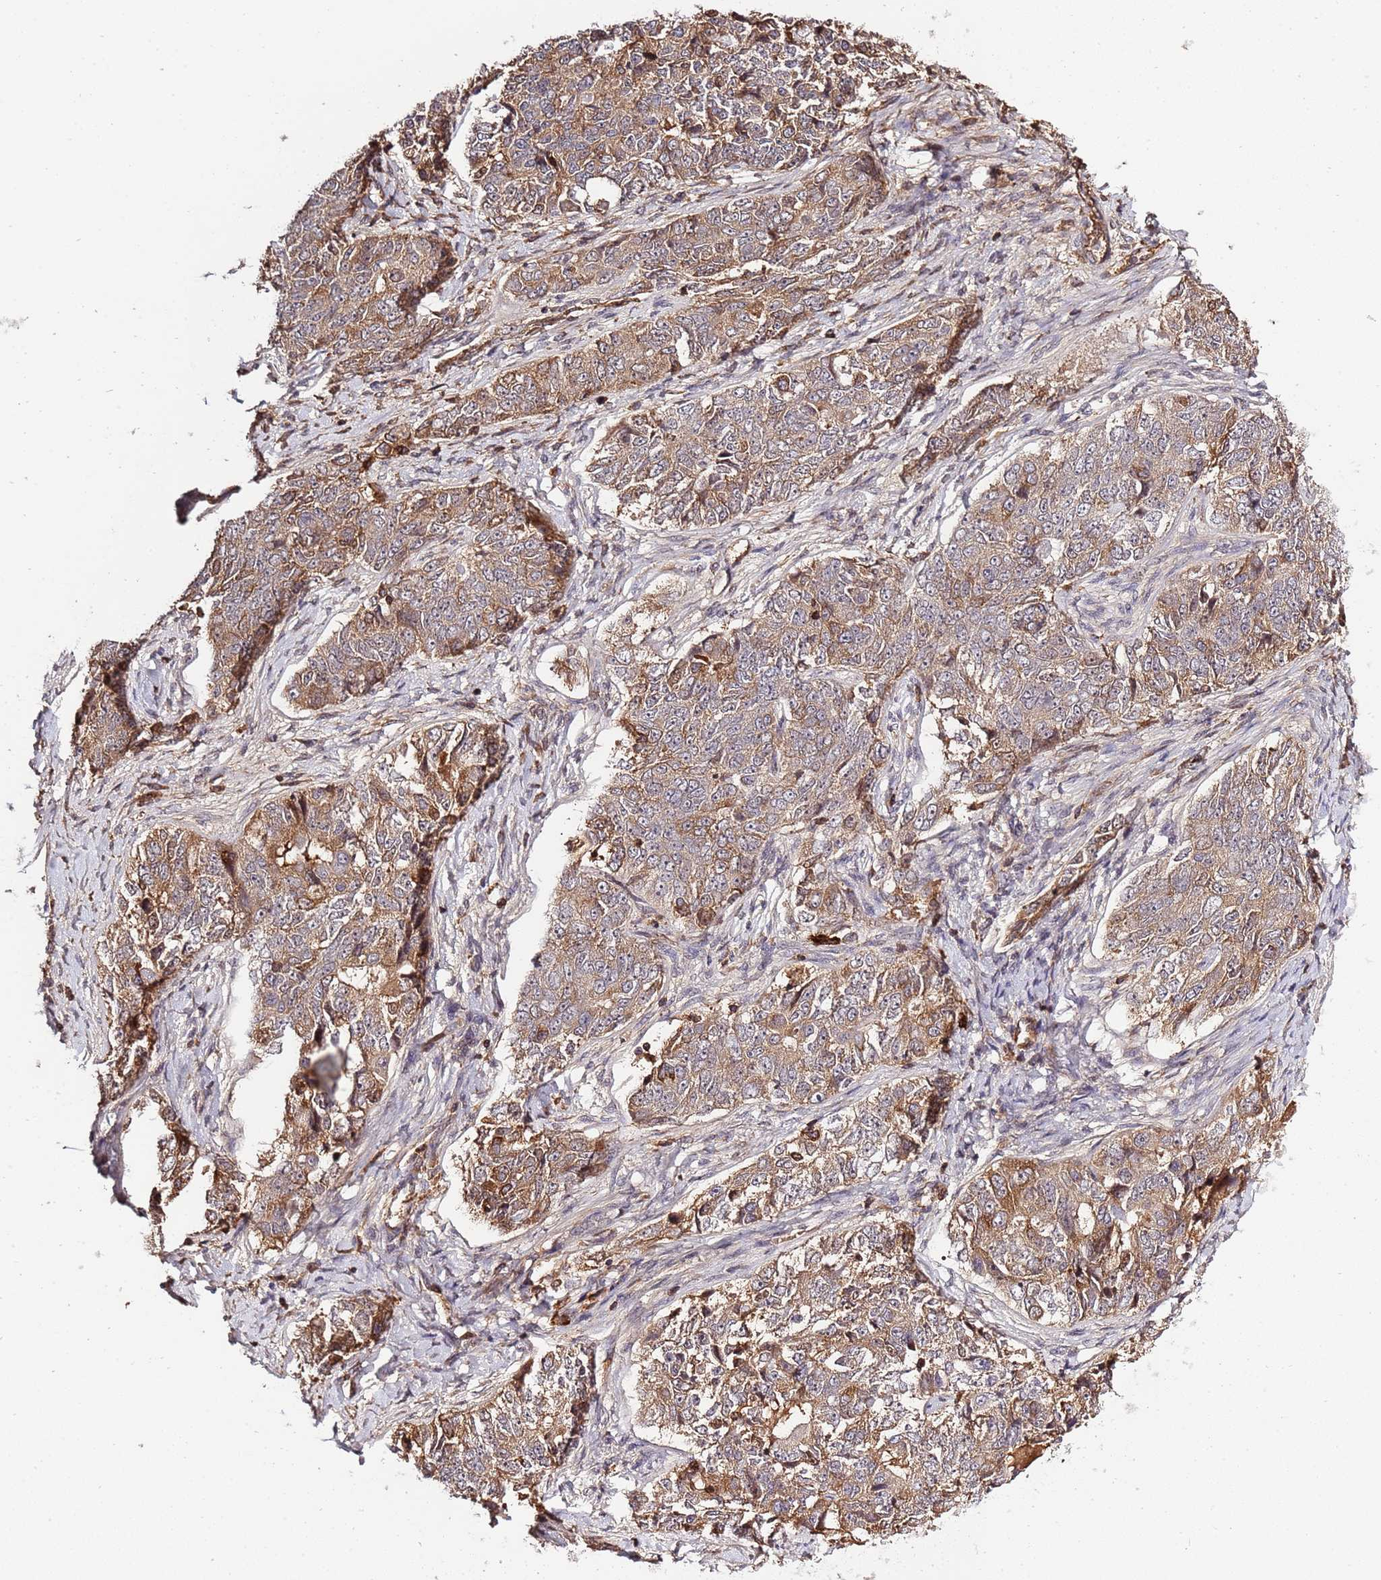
{"staining": {"intensity": "moderate", "quantity": ">75%", "location": "cytoplasmic/membranous"}, "tissue": "ovarian cancer", "cell_type": "Tumor cells", "image_type": "cancer", "snomed": [{"axis": "morphology", "description": "Carcinoma, endometroid"}, {"axis": "topography", "description": "Ovary"}], "caption": "Immunohistochemical staining of ovarian cancer exhibits medium levels of moderate cytoplasmic/membranous protein staining in approximately >75% of tumor cells.", "gene": "ZNF624", "patient": {"sex": "female", "age": 51}}